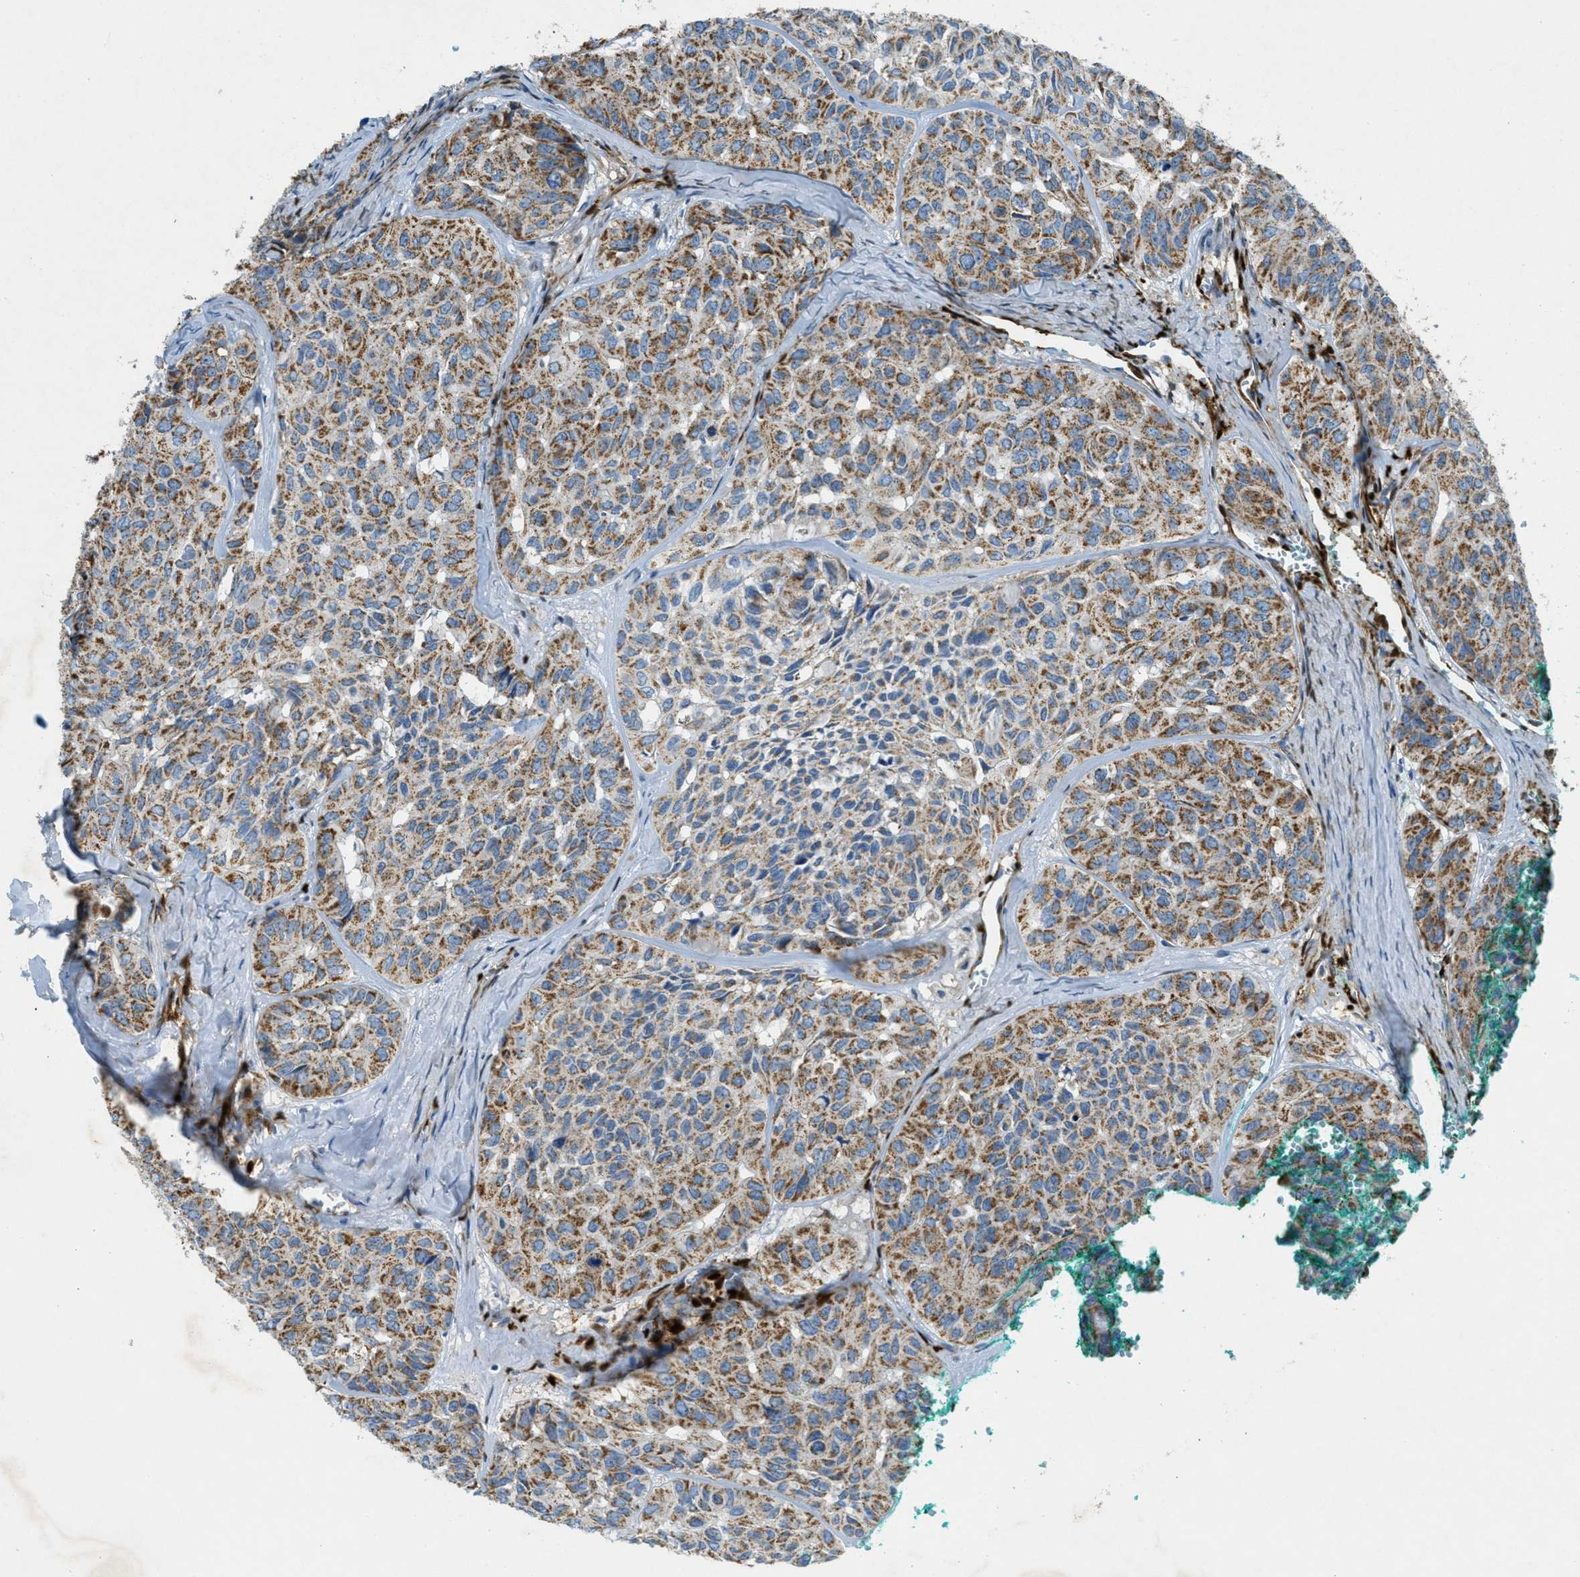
{"staining": {"intensity": "moderate", "quantity": ">75%", "location": "cytoplasmic/membranous"}, "tissue": "head and neck cancer", "cell_type": "Tumor cells", "image_type": "cancer", "snomed": [{"axis": "morphology", "description": "Adenocarcinoma, NOS"}, {"axis": "topography", "description": "Salivary gland, NOS"}, {"axis": "topography", "description": "Head-Neck"}], "caption": "Approximately >75% of tumor cells in head and neck cancer show moderate cytoplasmic/membranous protein expression as visualized by brown immunohistochemical staining.", "gene": "CYGB", "patient": {"sex": "female", "age": 76}}